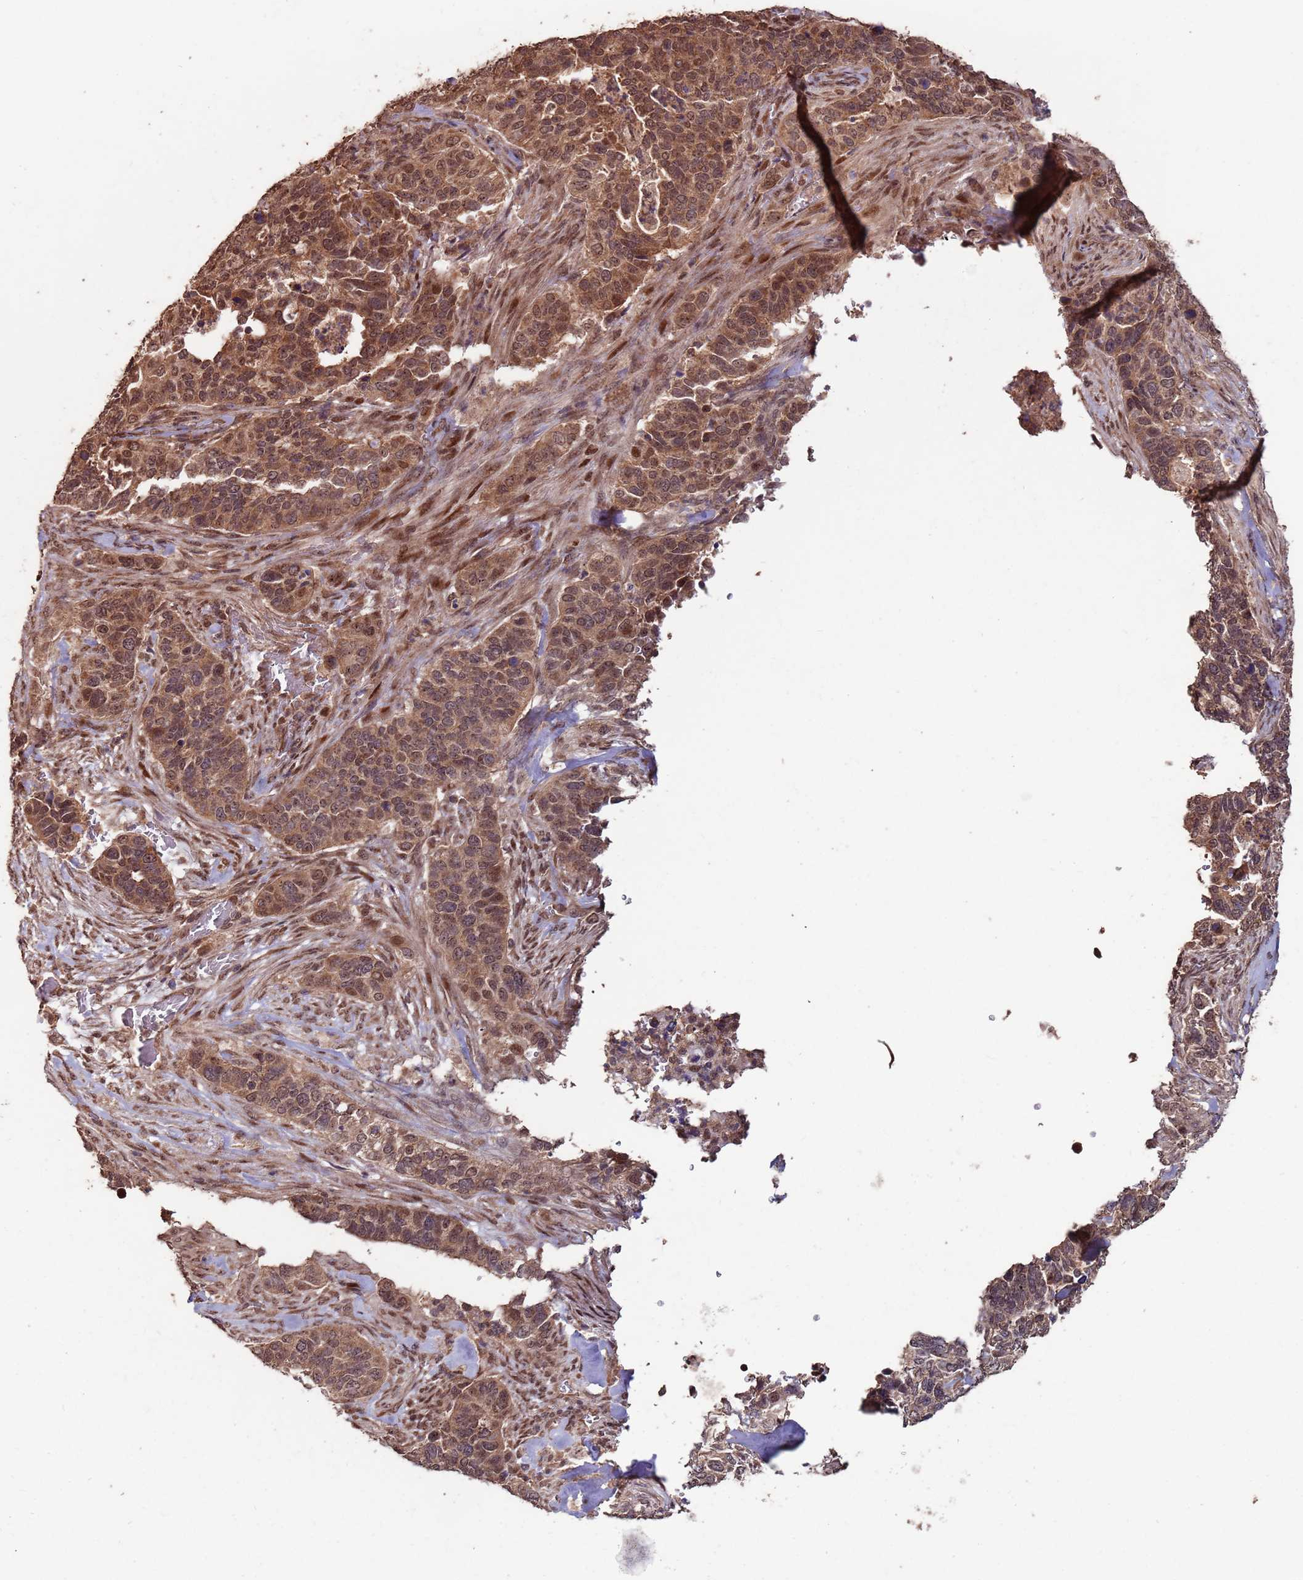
{"staining": {"intensity": "moderate", "quantity": ">75%", "location": "cytoplasmic/membranous,nuclear"}, "tissue": "cervical cancer", "cell_type": "Tumor cells", "image_type": "cancer", "snomed": [{"axis": "morphology", "description": "Squamous cell carcinoma, NOS"}, {"axis": "topography", "description": "Cervix"}], "caption": "IHC photomicrograph of neoplastic tissue: cervical squamous cell carcinoma stained using immunohistochemistry demonstrates medium levels of moderate protein expression localized specifically in the cytoplasmic/membranous and nuclear of tumor cells, appearing as a cytoplasmic/membranous and nuclear brown color.", "gene": "PRR7", "patient": {"sex": "female", "age": 38}}